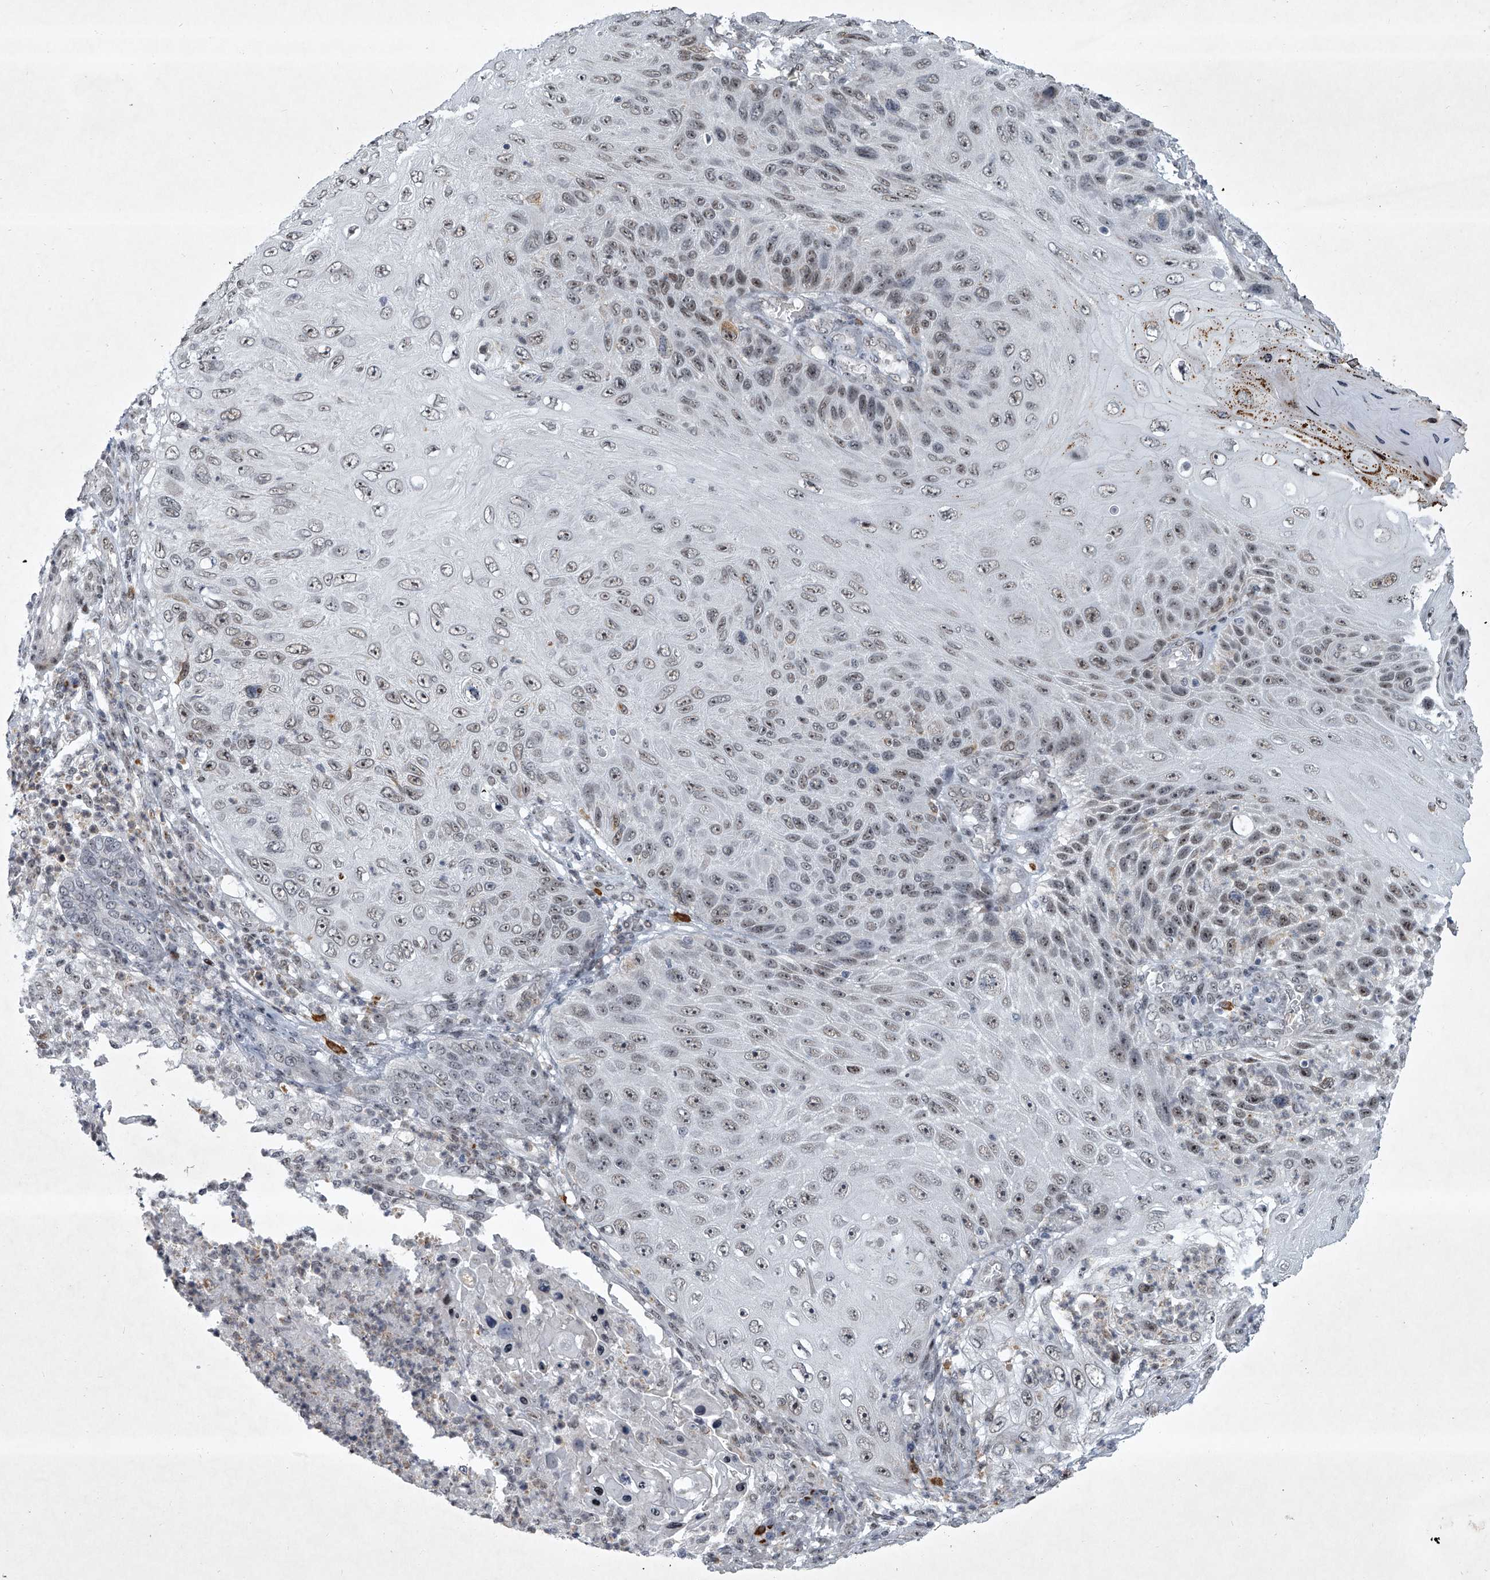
{"staining": {"intensity": "weak", "quantity": "<25%", "location": "nuclear"}, "tissue": "skin cancer", "cell_type": "Tumor cells", "image_type": "cancer", "snomed": [{"axis": "morphology", "description": "Squamous cell carcinoma, NOS"}, {"axis": "topography", "description": "Skin"}], "caption": "A micrograph of human squamous cell carcinoma (skin) is negative for staining in tumor cells.", "gene": "MLLT1", "patient": {"sex": "female", "age": 88}}